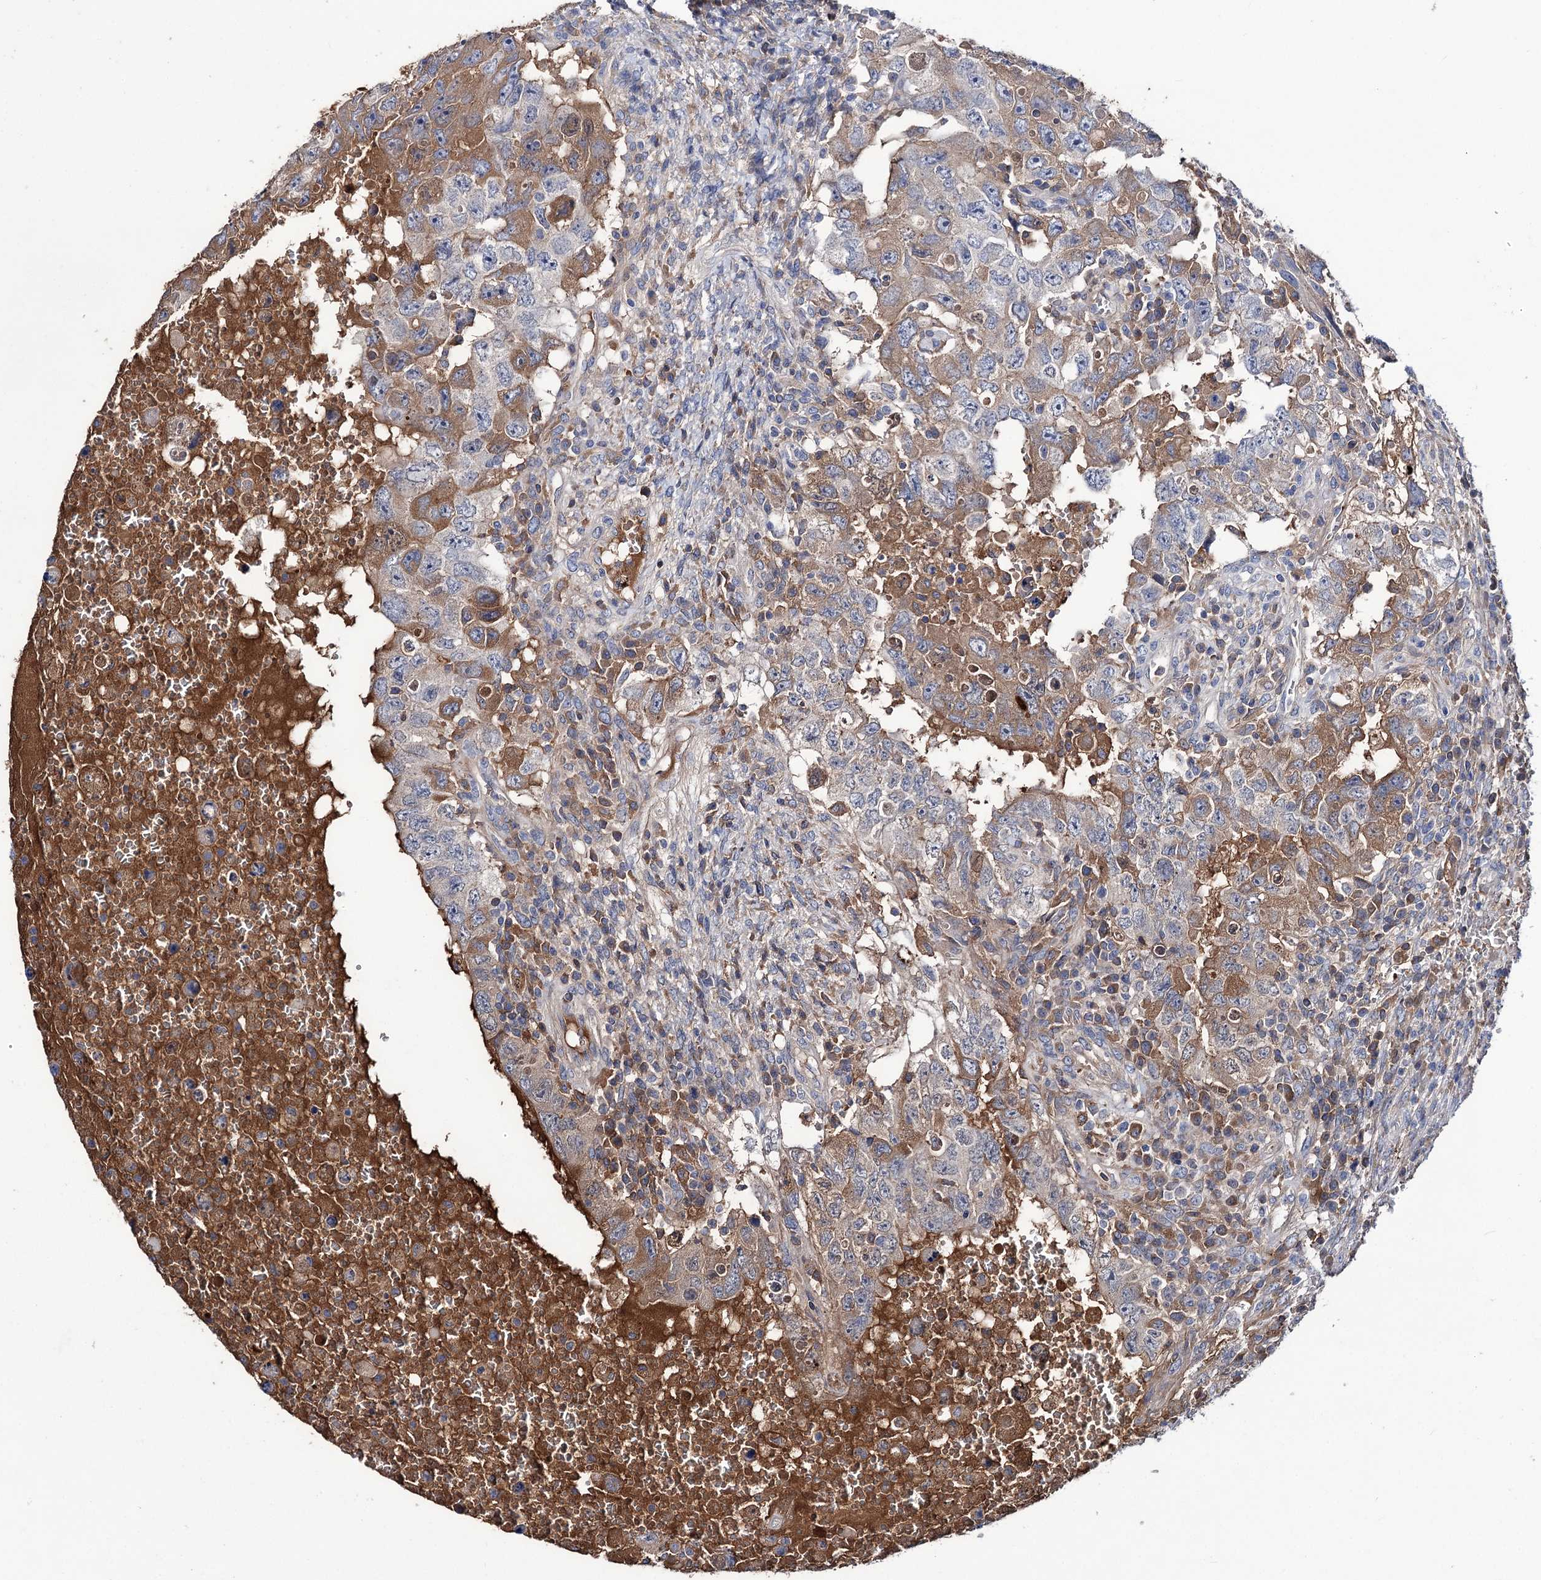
{"staining": {"intensity": "moderate", "quantity": "<25%", "location": "cytoplasmic/membranous"}, "tissue": "testis cancer", "cell_type": "Tumor cells", "image_type": "cancer", "snomed": [{"axis": "morphology", "description": "Carcinoma, Embryonal, NOS"}, {"axis": "topography", "description": "Testis"}], "caption": "A brown stain highlights moderate cytoplasmic/membranous staining of a protein in embryonal carcinoma (testis) tumor cells. Using DAB (brown) and hematoxylin (blue) stains, captured at high magnification using brightfield microscopy.", "gene": "PPP1R32", "patient": {"sex": "male", "age": 26}}